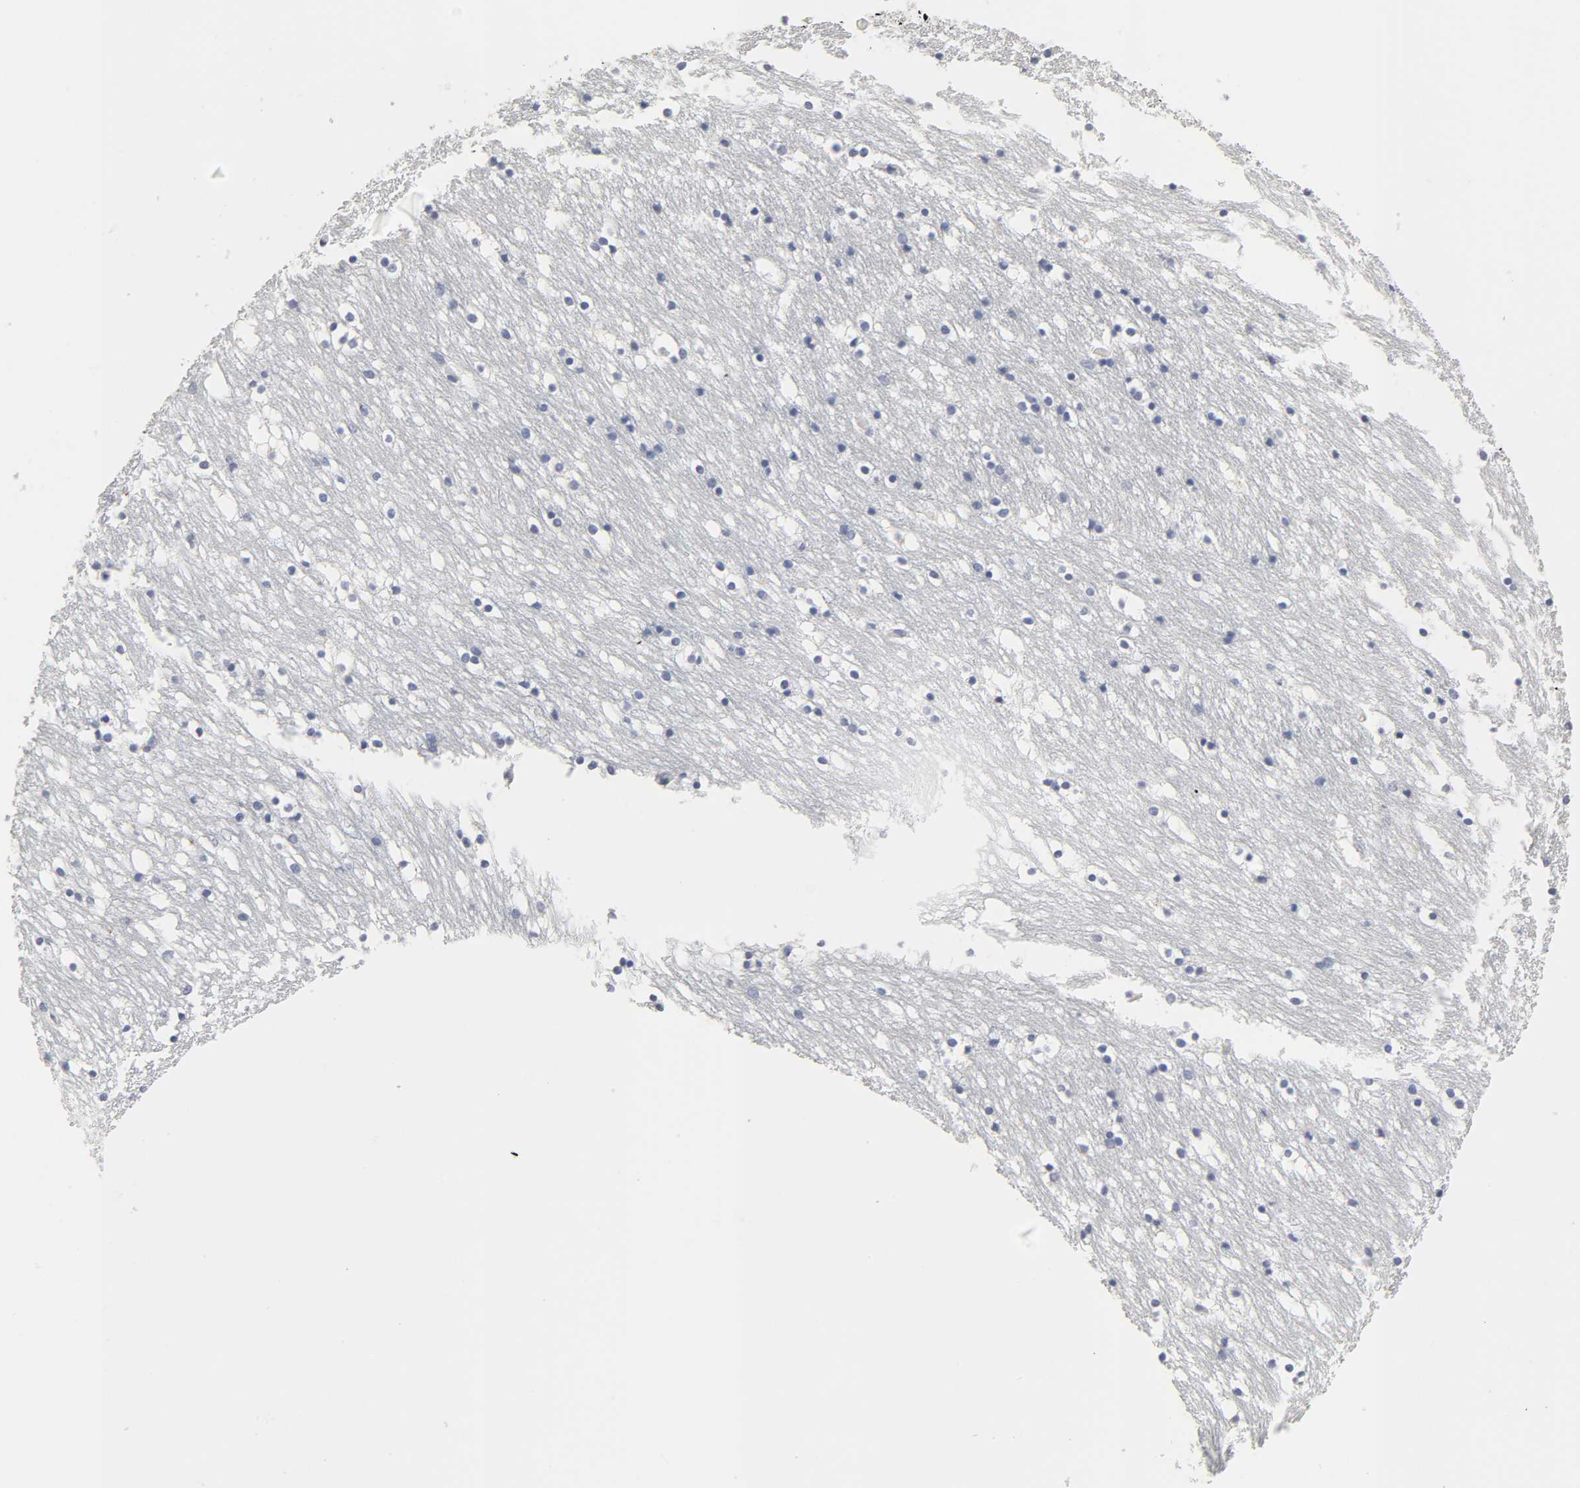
{"staining": {"intensity": "negative", "quantity": "none", "location": "none"}, "tissue": "caudate", "cell_type": "Glial cells", "image_type": "normal", "snomed": [{"axis": "morphology", "description": "Normal tissue, NOS"}, {"axis": "topography", "description": "Lateral ventricle wall"}], "caption": "Protein analysis of normal caudate reveals no significant expression in glial cells. (DAB immunohistochemistry, high magnification).", "gene": "SLCO1B3", "patient": {"sex": "male", "age": 45}}